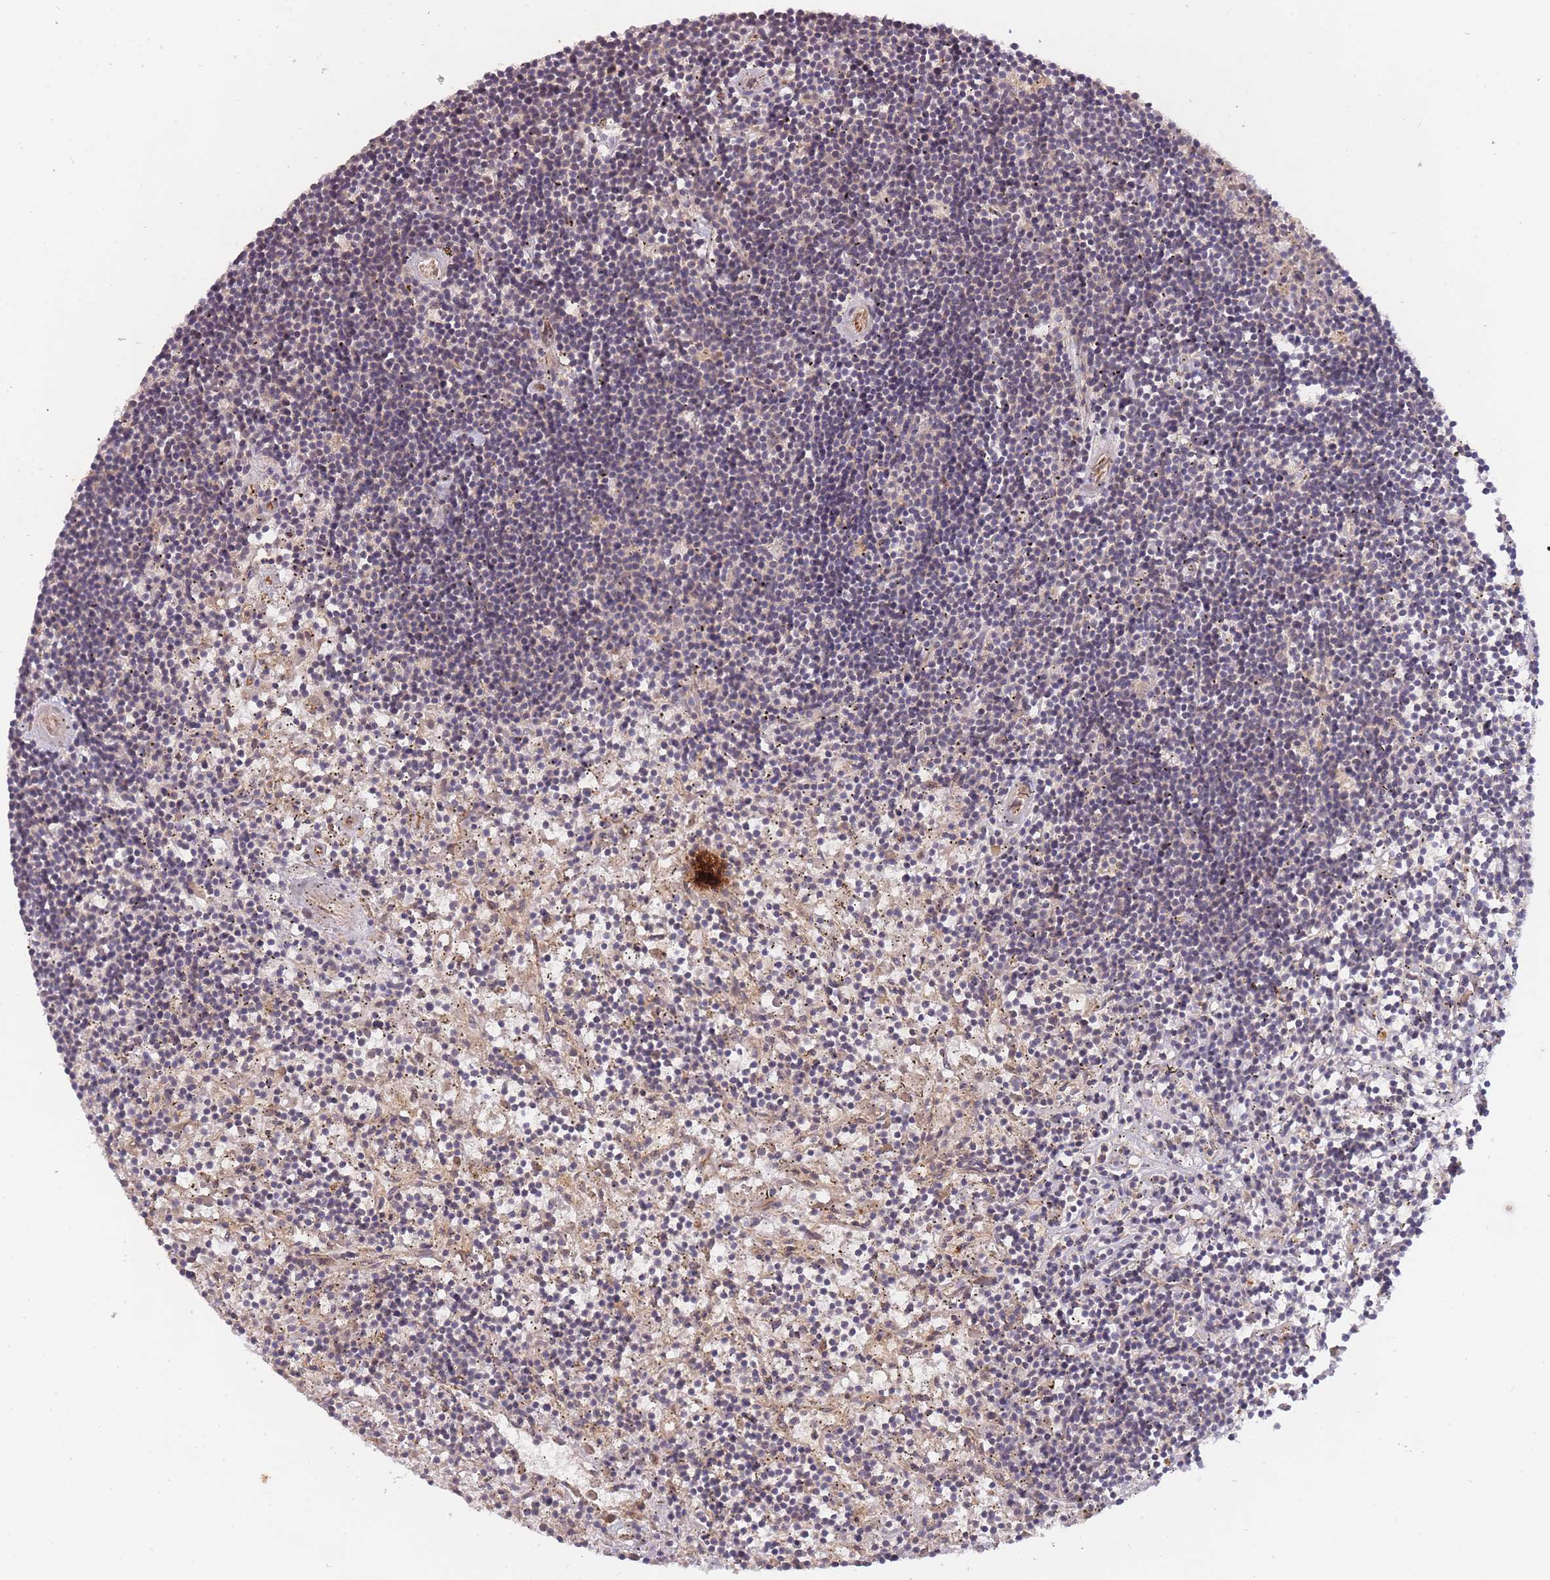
{"staining": {"intensity": "weak", "quantity": "<25%", "location": "cytoplasmic/membranous"}, "tissue": "lymphoma", "cell_type": "Tumor cells", "image_type": "cancer", "snomed": [{"axis": "morphology", "description": "Malignant lymphoma, non-Hodgkin's type, Low grade"}, {"axis": "topography", "description": "Spleen"}], "caption": "There is no significant expression in tumor cells of low-grade malignant lymphoma, non-Hodgkin's type.", "gene": "SMC6", "patient": {"sex": "male", "age": 76}}